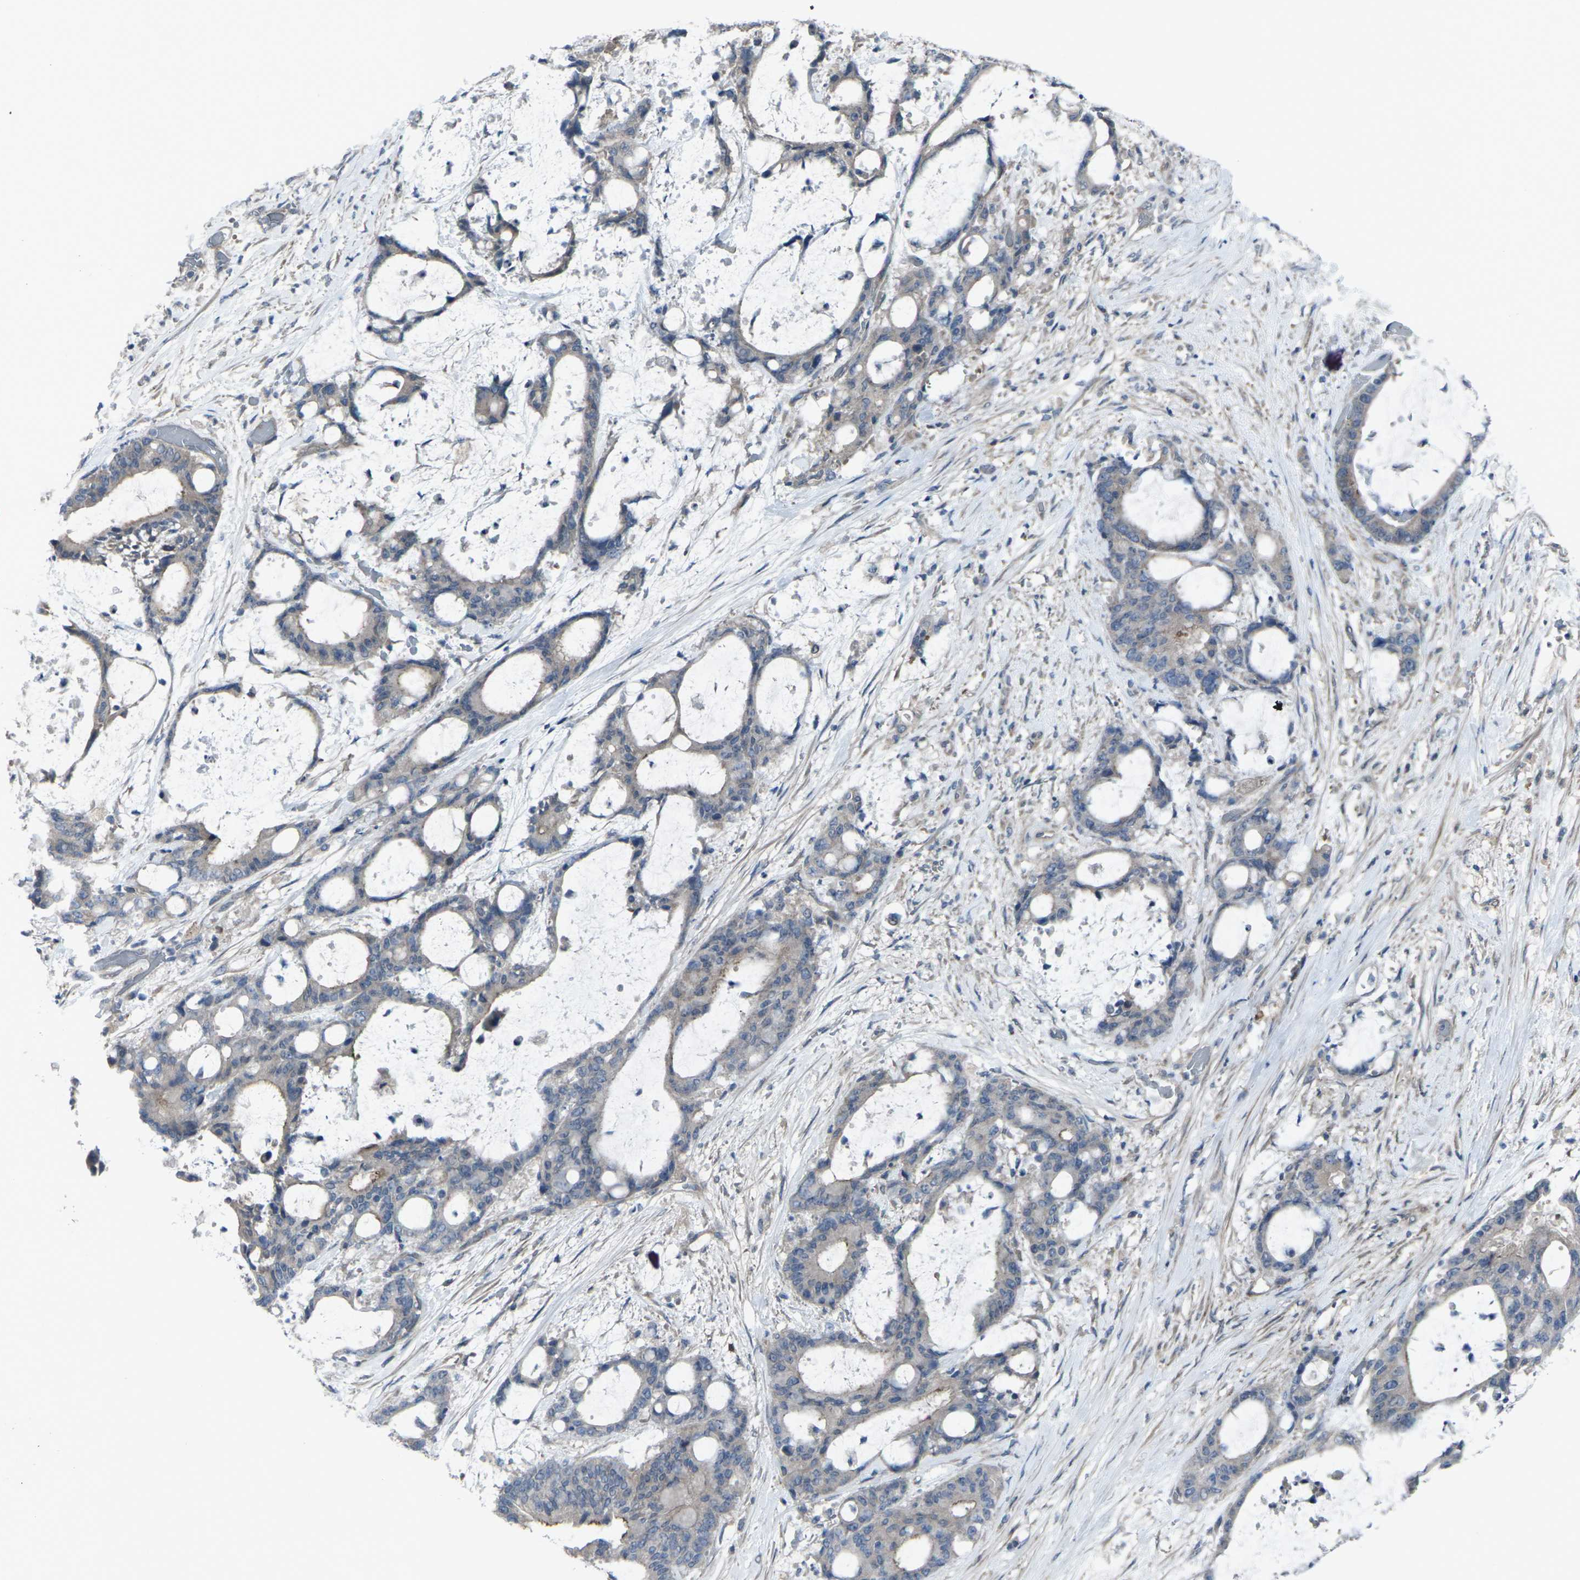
{"staining": {"intensity": "negative", "quantity": "none", "location": "none"}, "tissue": "liver cancer", "cell_type": "Tumor cells", "image_type": "cancer", "snomed": [{"axis": "morphology", "description": "Cholangiocarcinoma"}, {"axis": "topography", "description": "Liver"}], "caption": "Protein analysis of liver cancer shows no significant expression in tumor cells. (Immunohistochemistry, brightfield microscopy, high magnification).", "gene": "CCR10", "patient": {"sex": "female", "age": 73}}